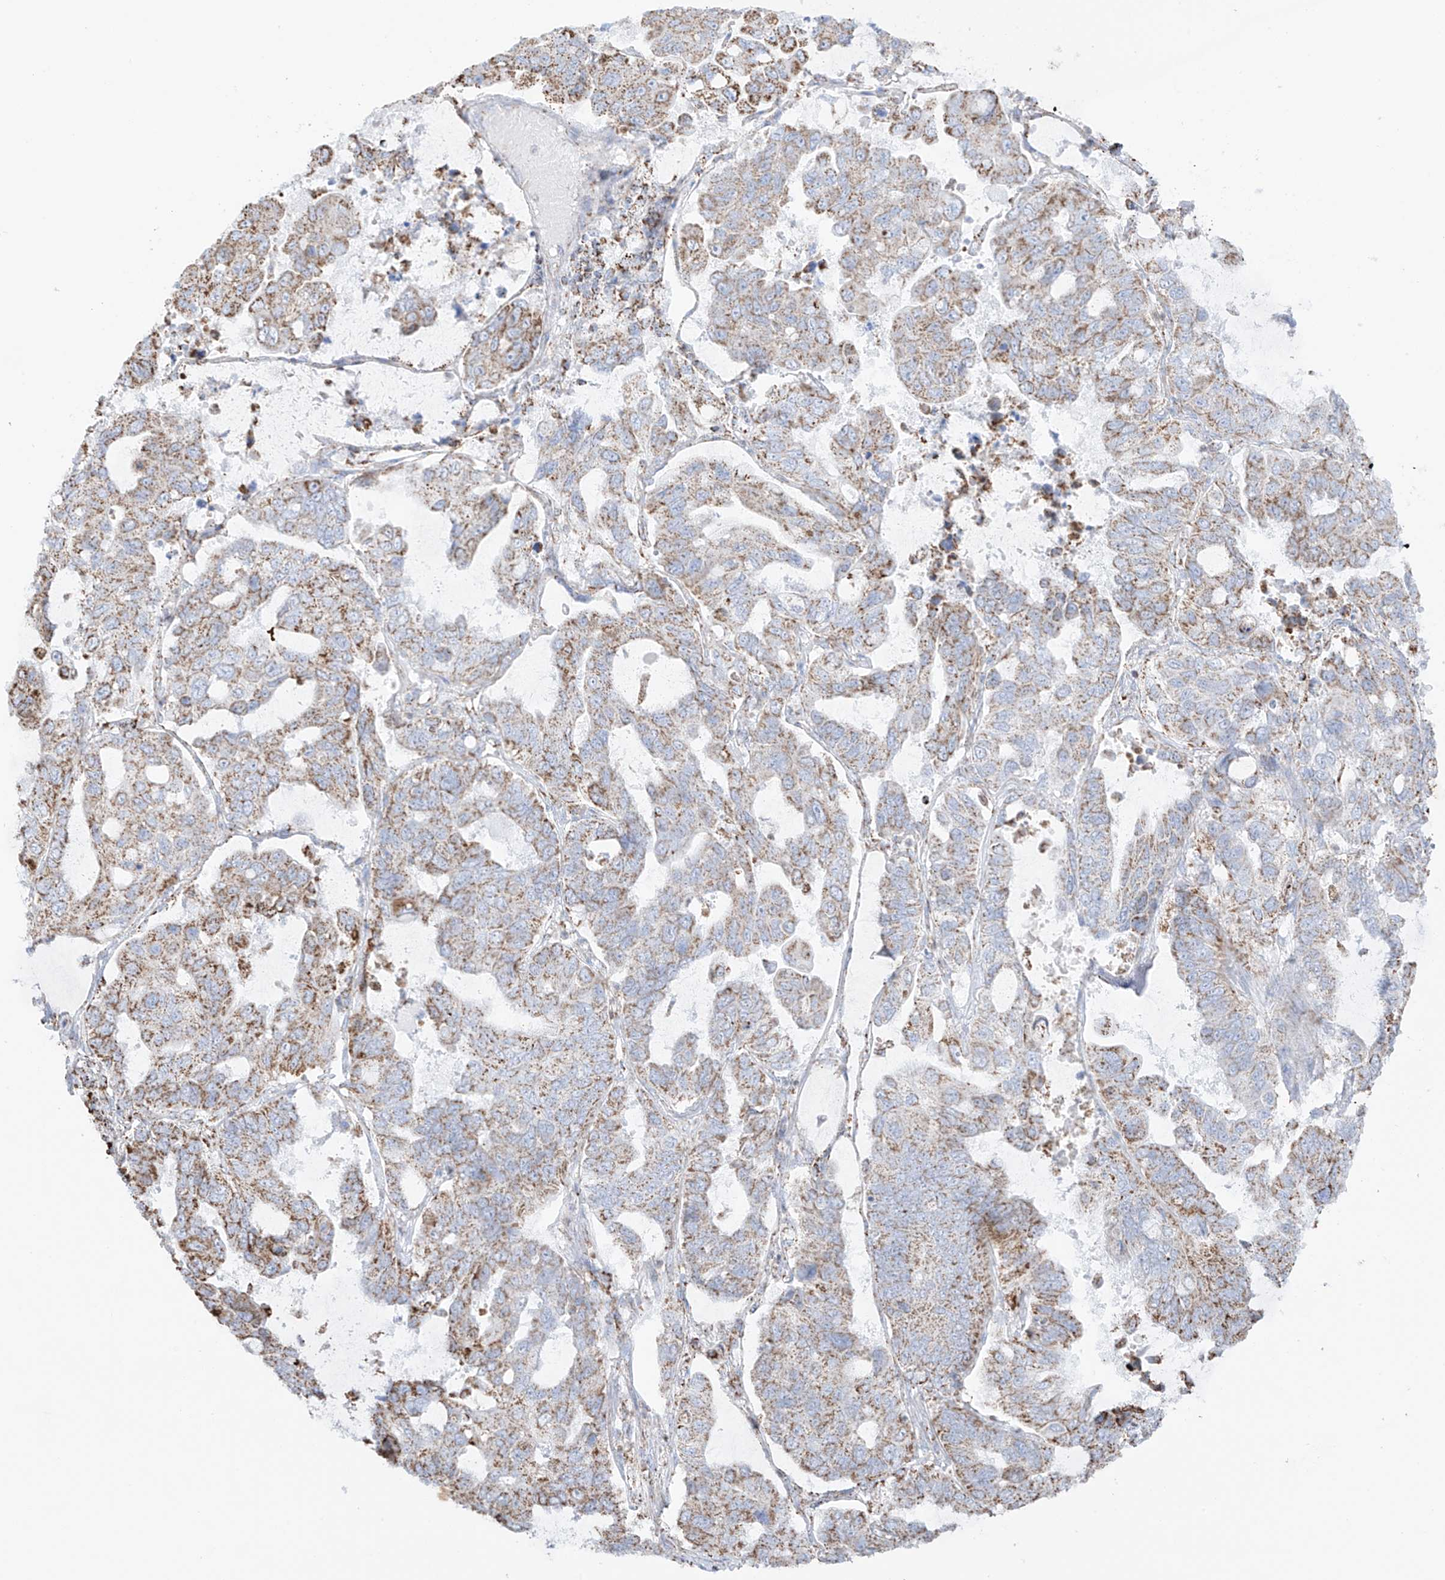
{"staining": {"intensity": "moderate", "quantity": "25%-75%", "location": "cytoplasmic/membranous"}, "tissue": "lung cancer", "cell_type": "Tumor cells", "image_type": "cancer", "snomed": [{"axis": "morphology", "description": "Adenocarcinoma, NOS"}, {"axis": "topography", "description": "Lung"}], "caption": "Tumor cells display medium levels of moderate cytoplasmic/membranous positivity in about 25%-75% of cells in human adenocarcinoma (lung).", "gene": "XKR3", "patient": {"sex": "male", "age": 64}}